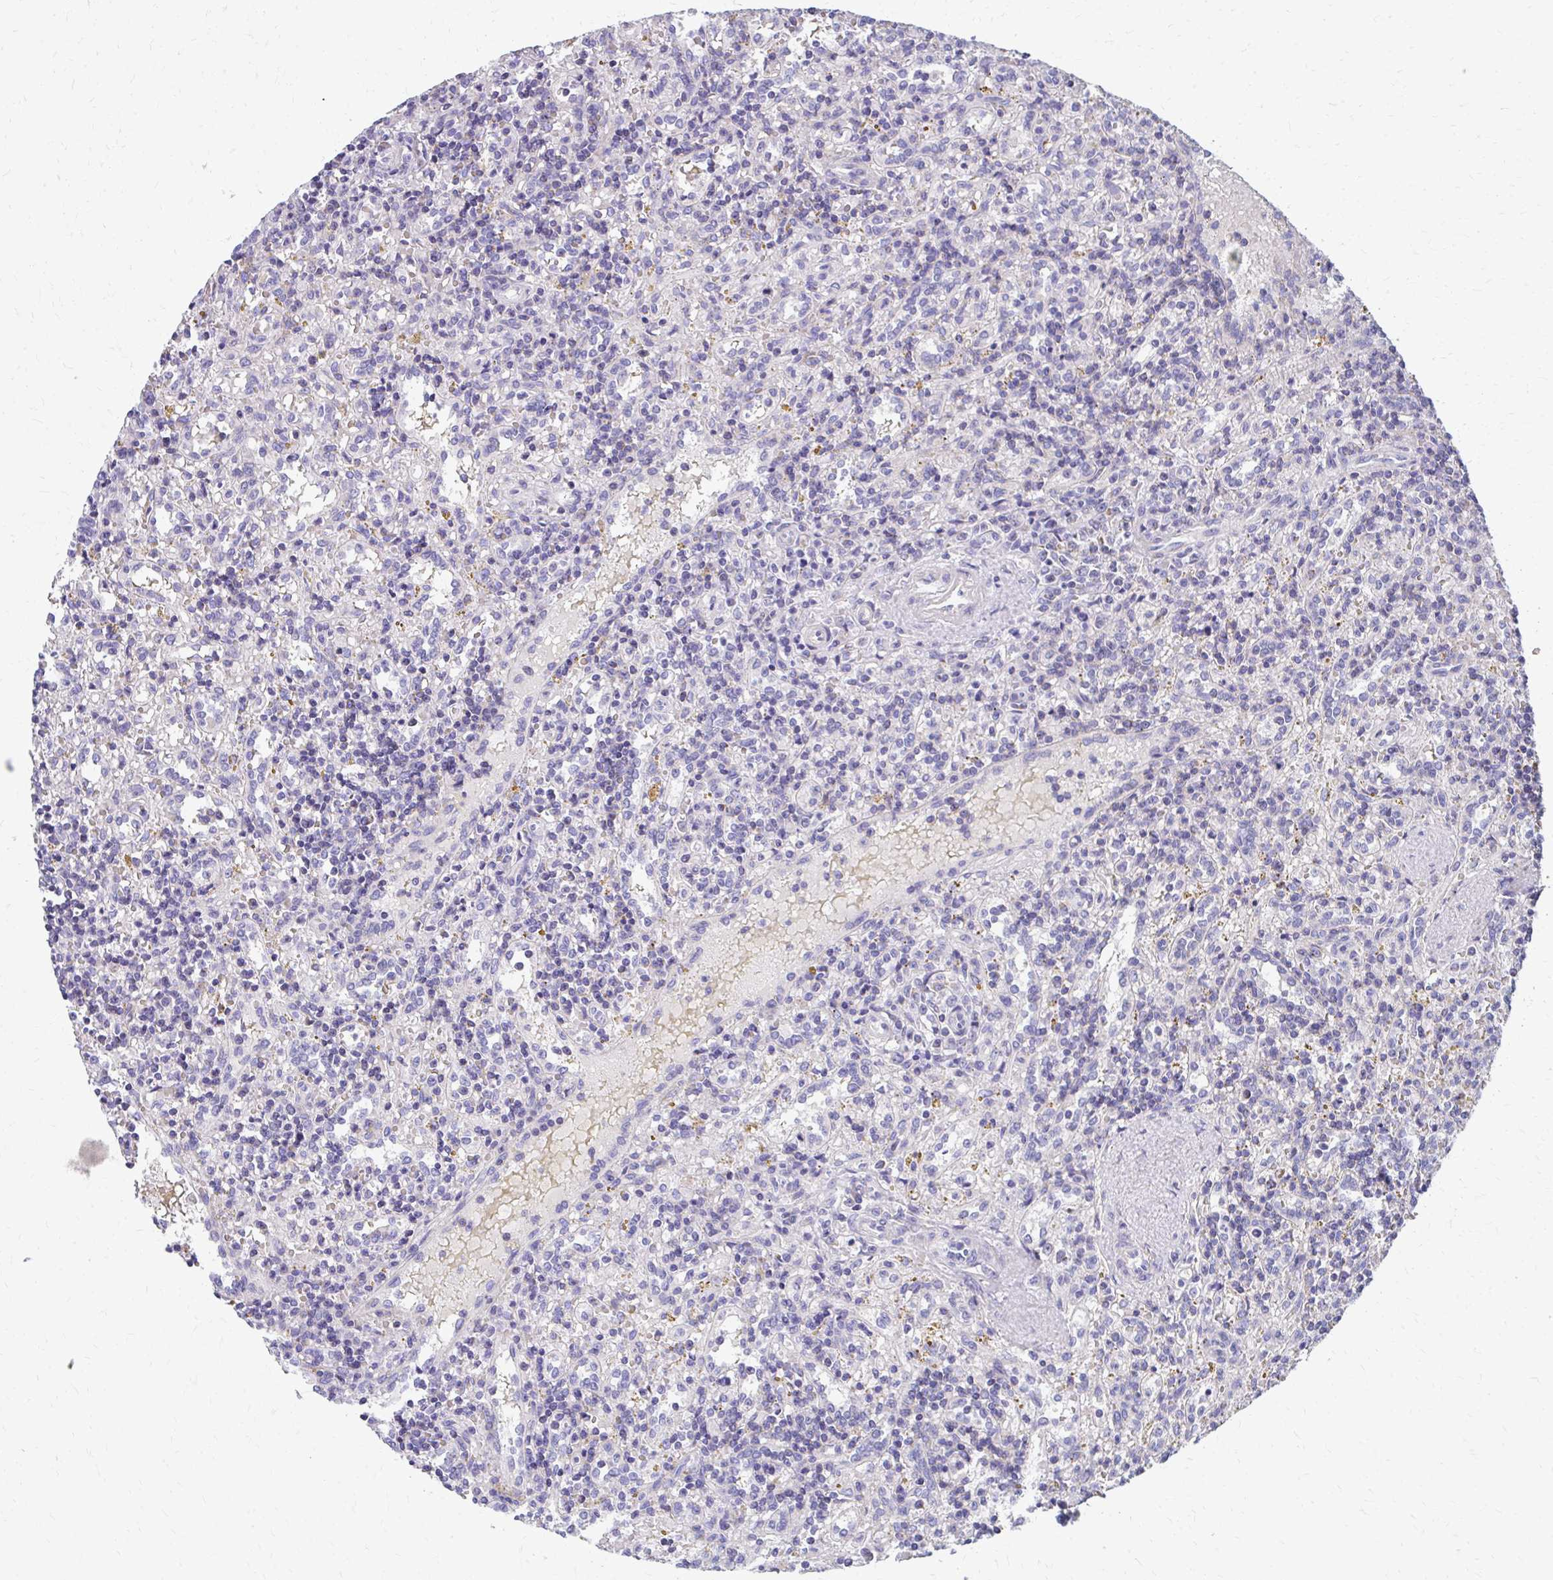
{"staining": {"intensity": "negative", "quantity": "none", "location": "none"}, "tissue": "lymphoma", "cell_type": "Tumor cells", "image_type": "cancer", "snomed": [{"axis": "morphology", "description": "Malignant lymphoma, non-Hodgkin's type, Low grade"}, {"axis": "topography", "description": "Spleen"}], "caption": "Protein analysis of malignant lymphoma, non-Hodgkin's type (low-grade) displays no significant expression in tumor cells.", "gene": "IL37", "patient": {"sex": "male", "age": 67}}